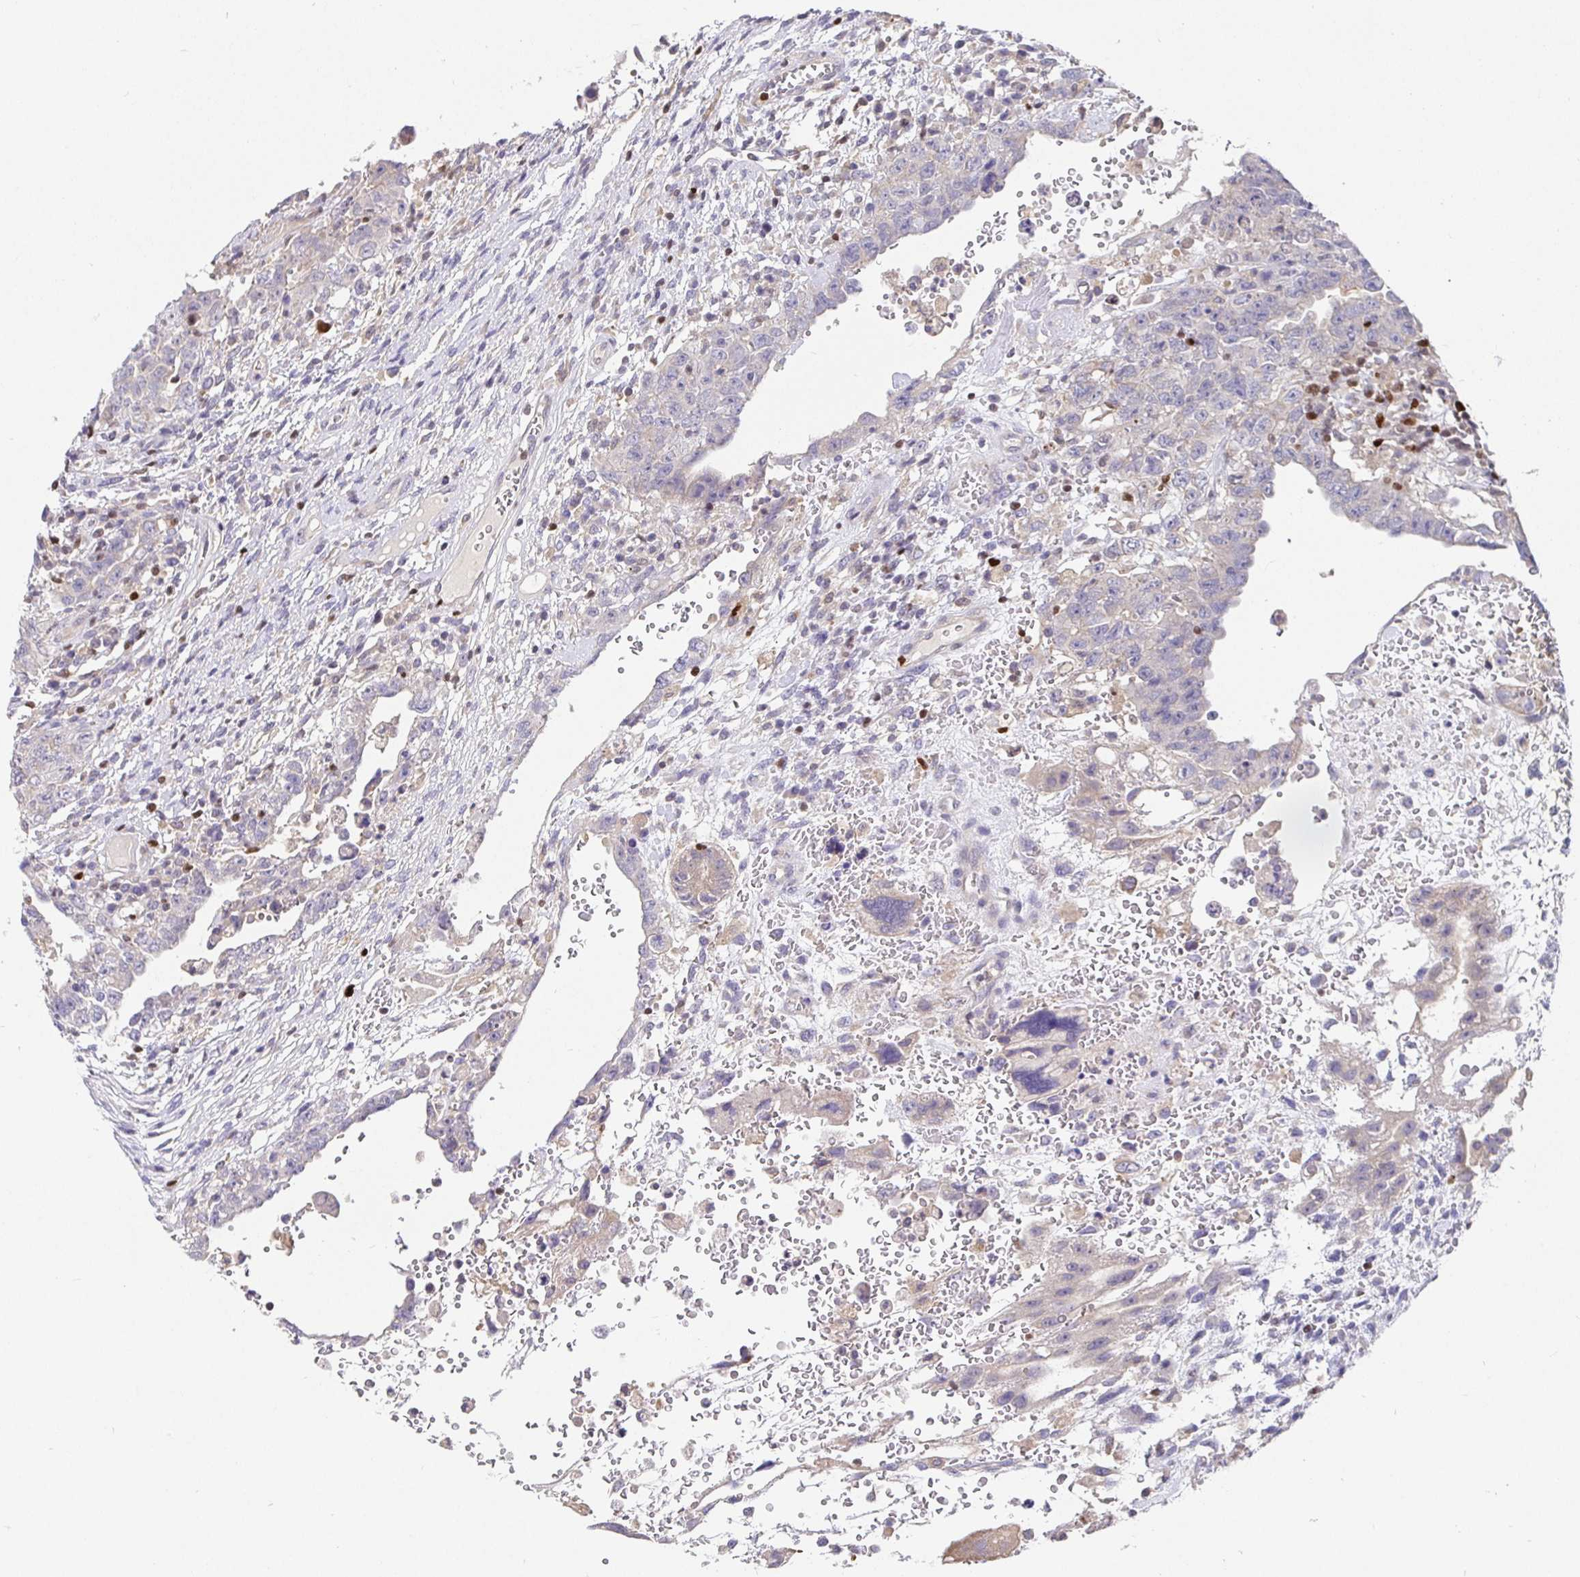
{"staining": {"intensity": "weak", "quantity": "<25%", "location": "cytoplasmic/membranous"}, "tissue": "testis cancer", "cell_type": "Tumor cells", "image_type": "cancer", "snomed": [{"axis": "morphology", "description": "Carcinoma, Embryonal, NOS"}, {"axis": "topography", "description": "Testis"}], "caption": "DAB (3,3'-diaminobenzidine) immunohistochemical staining of human embryonal carcinoma (testis) reveals no significant positivity in tumor cells.", "gene": "SATB1", "patient": {"sex": "male", "age": 26}}